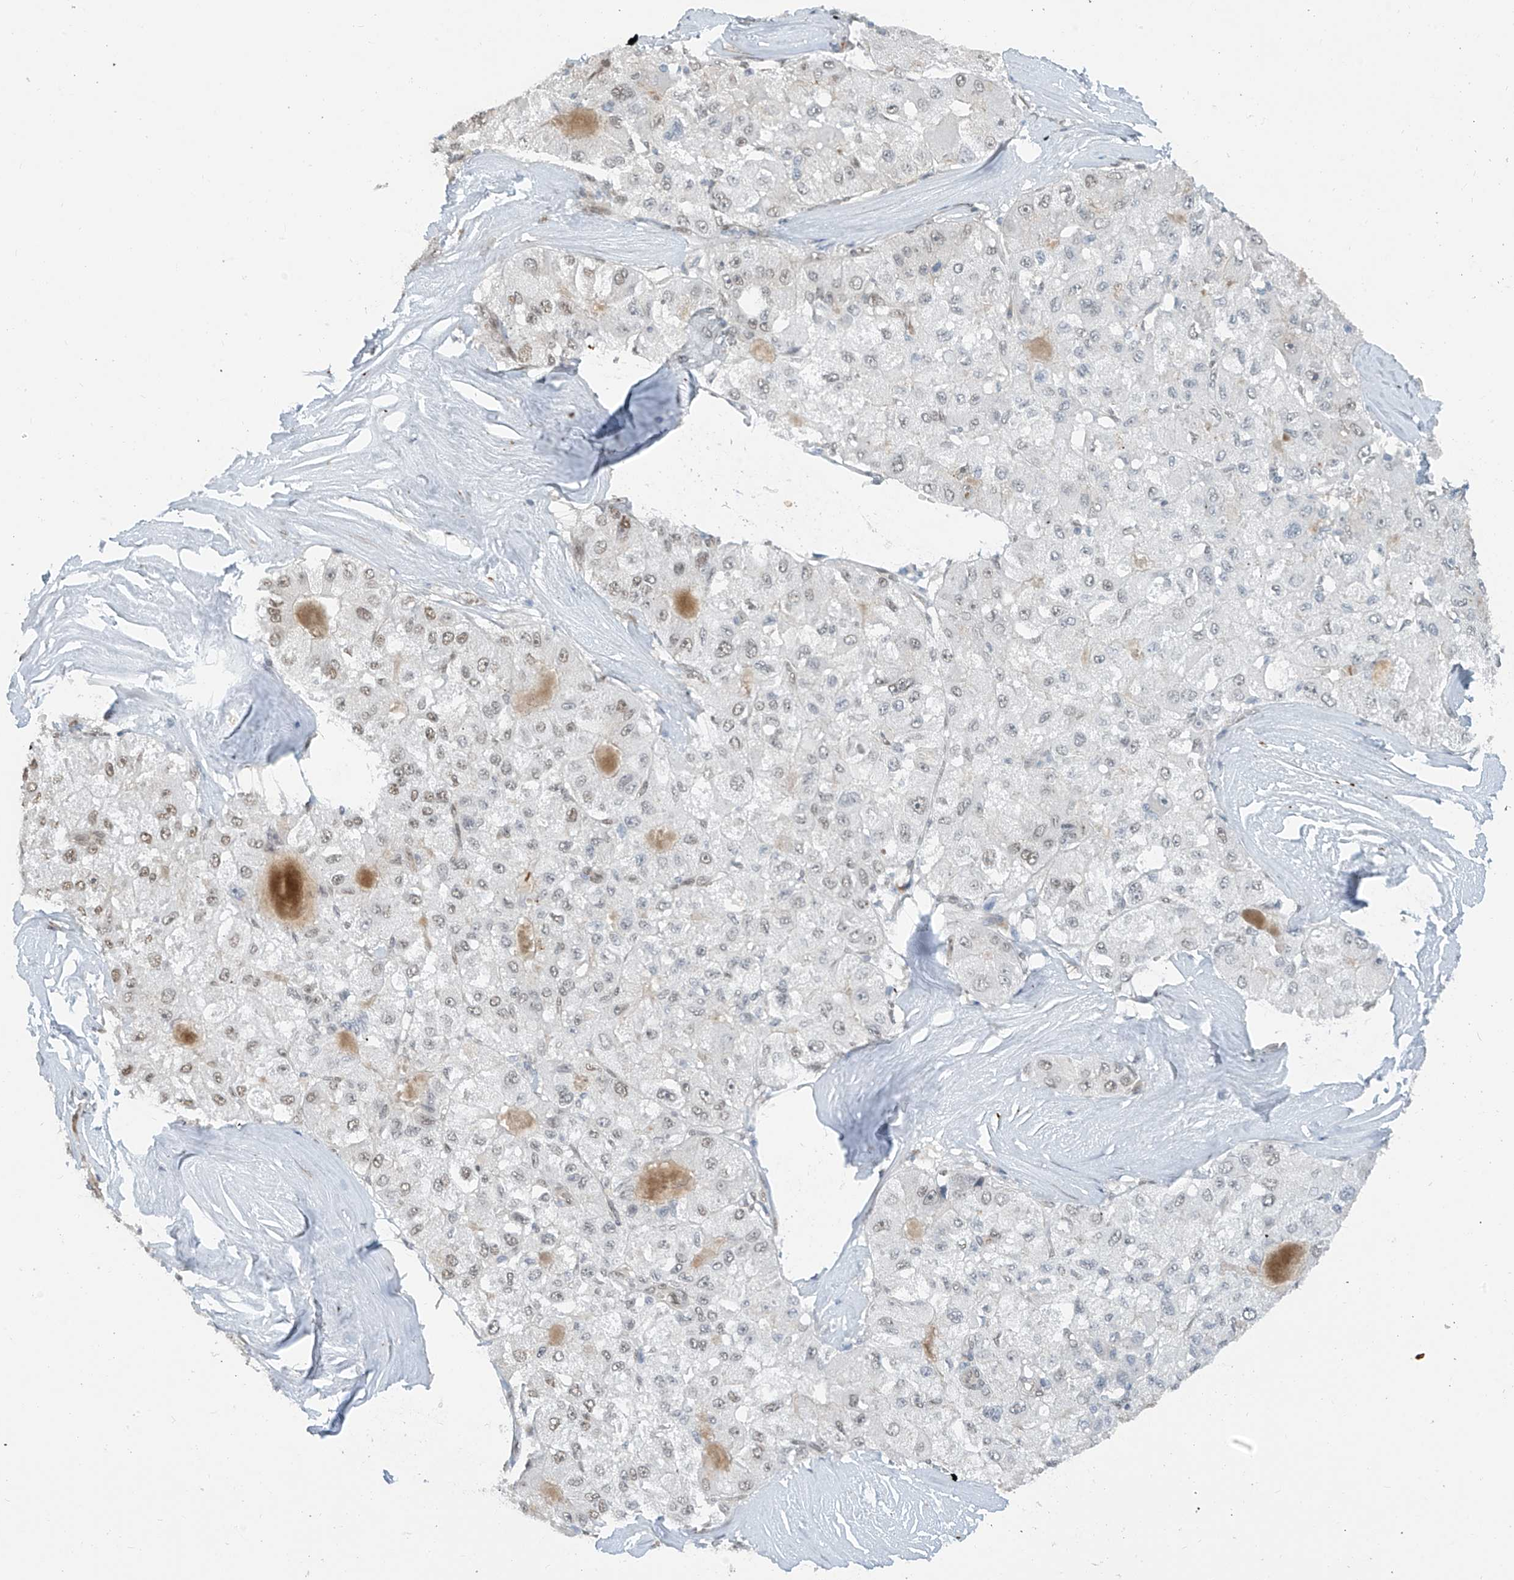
{"staining": {"intensity": "weak", "quantity": ">75%", "location": "nuclear"}, "tissue": "liver cancer", "cell_type": "Tumor cells", "image_type": "cancer", "snomed": [{"axis": "morphology", "description": "Carcinoma, Hepatocellular, NOS"}, {"axis": "topography", "description": "Liver"}], "caption": "Hepatocellular carcinoma (liver) was stained to show a protein in brown. There is low levels of weak nuclear staining in about >75% of tumor cells.", "gene": "MCM9", "patient": {"sex": "male", "age": 80}}